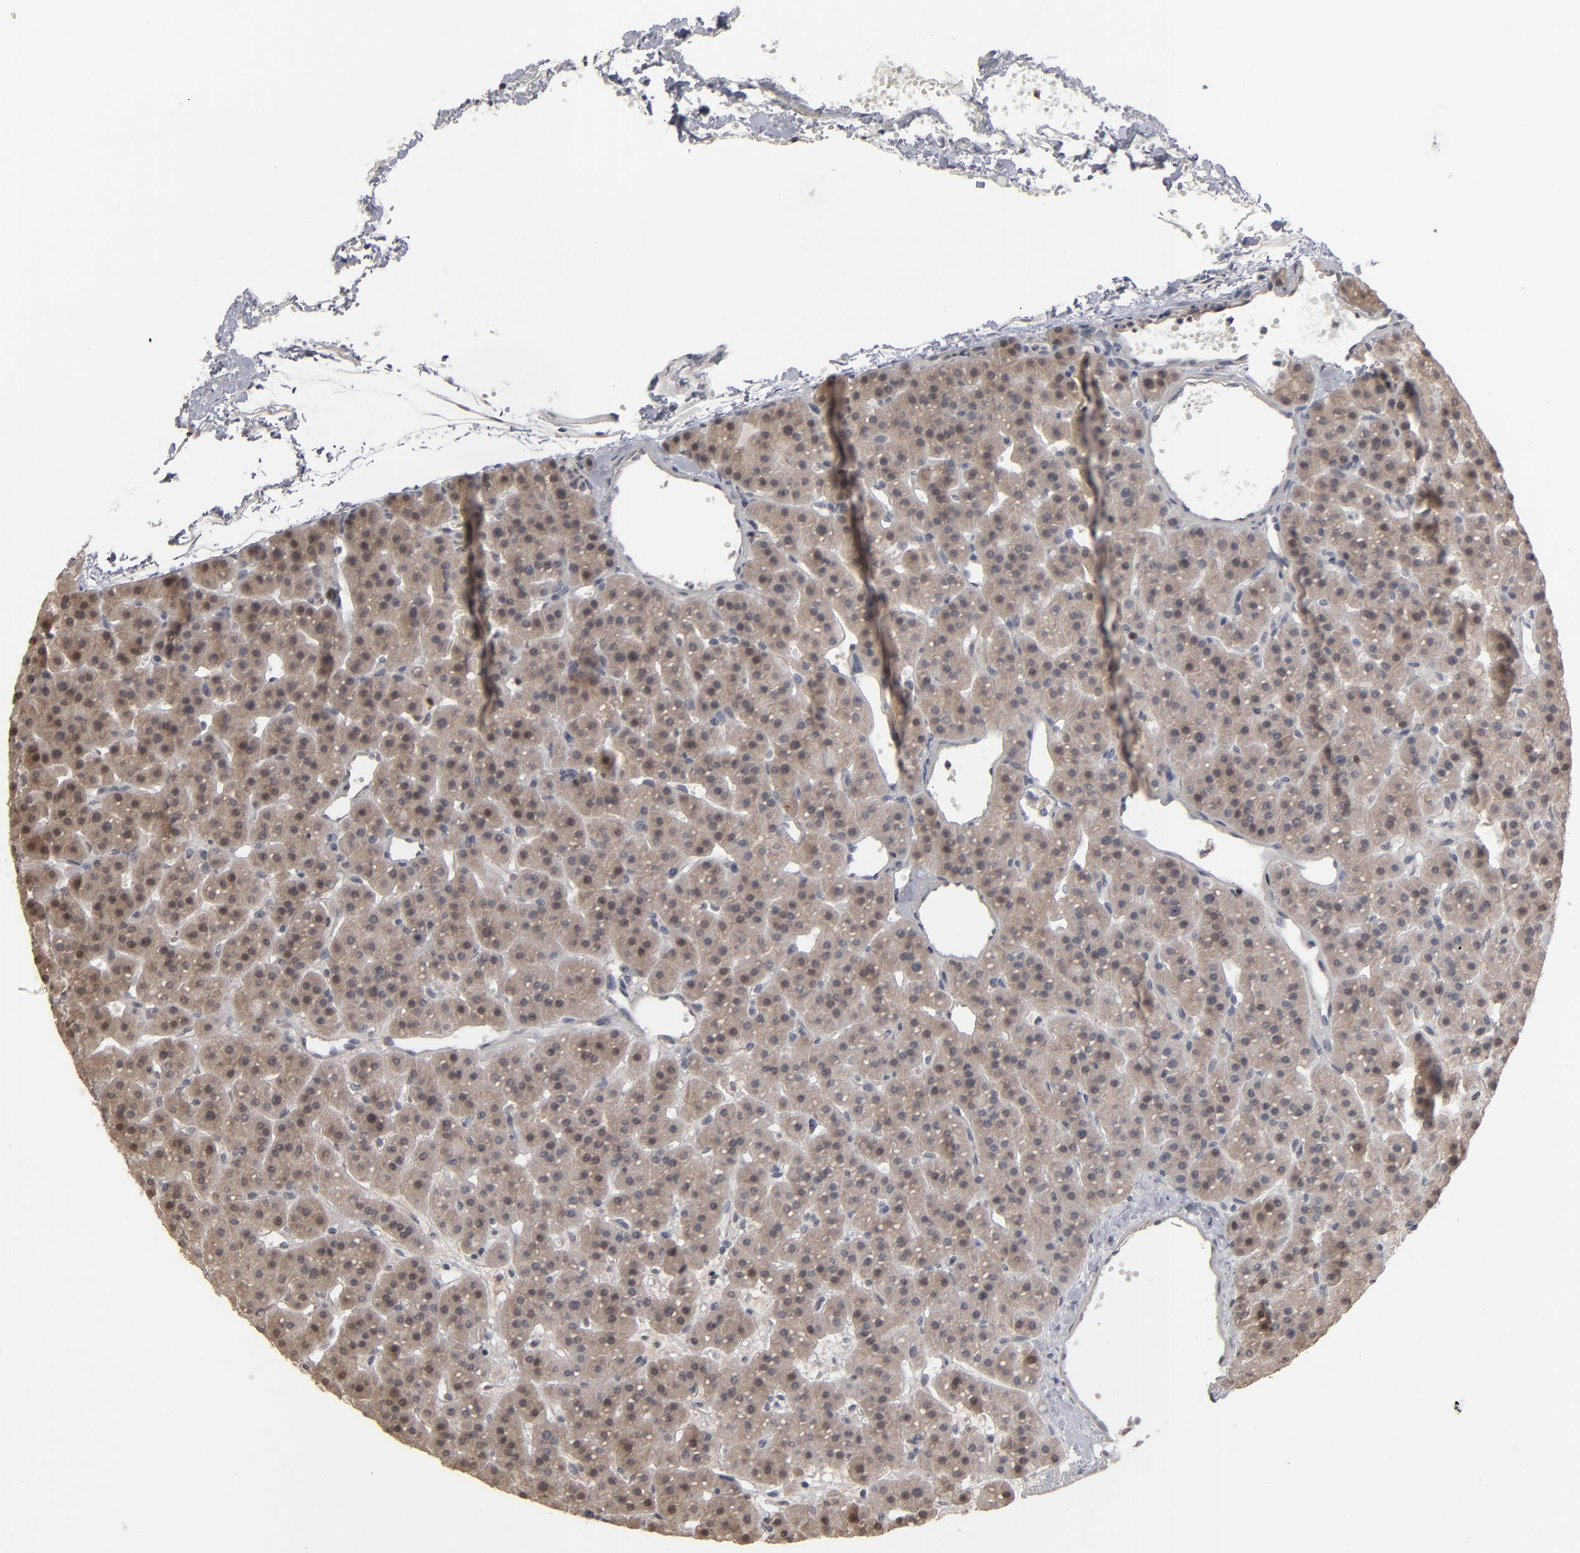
{"staining": {"intensity": "moderate", "quantity": ">75%", "location": "cytoplasmic/membranous,nuclear"}, "tissue": "parathyroid gland", "cell_type": "Glandular cells", "image_type": "normal", "snomed": [{"axis": "morphology", "description": "Normal tissue, NOS"}, {"axis": "topography", "description": "Parathyroid gland"}], "caption": "Immunohistochemical staining of benign parathyroid gland reveals >75% levels of moderate cytoplasmic/membranous,nuclear protein expression in approximately >75% of glandular cells. (DAB (3,3'-diaminobenzidine) IHC, brown staining for protein, blue staining for nuclei).", "gene": "STAT4", "patient": {"sex": "female", "age": 76}}